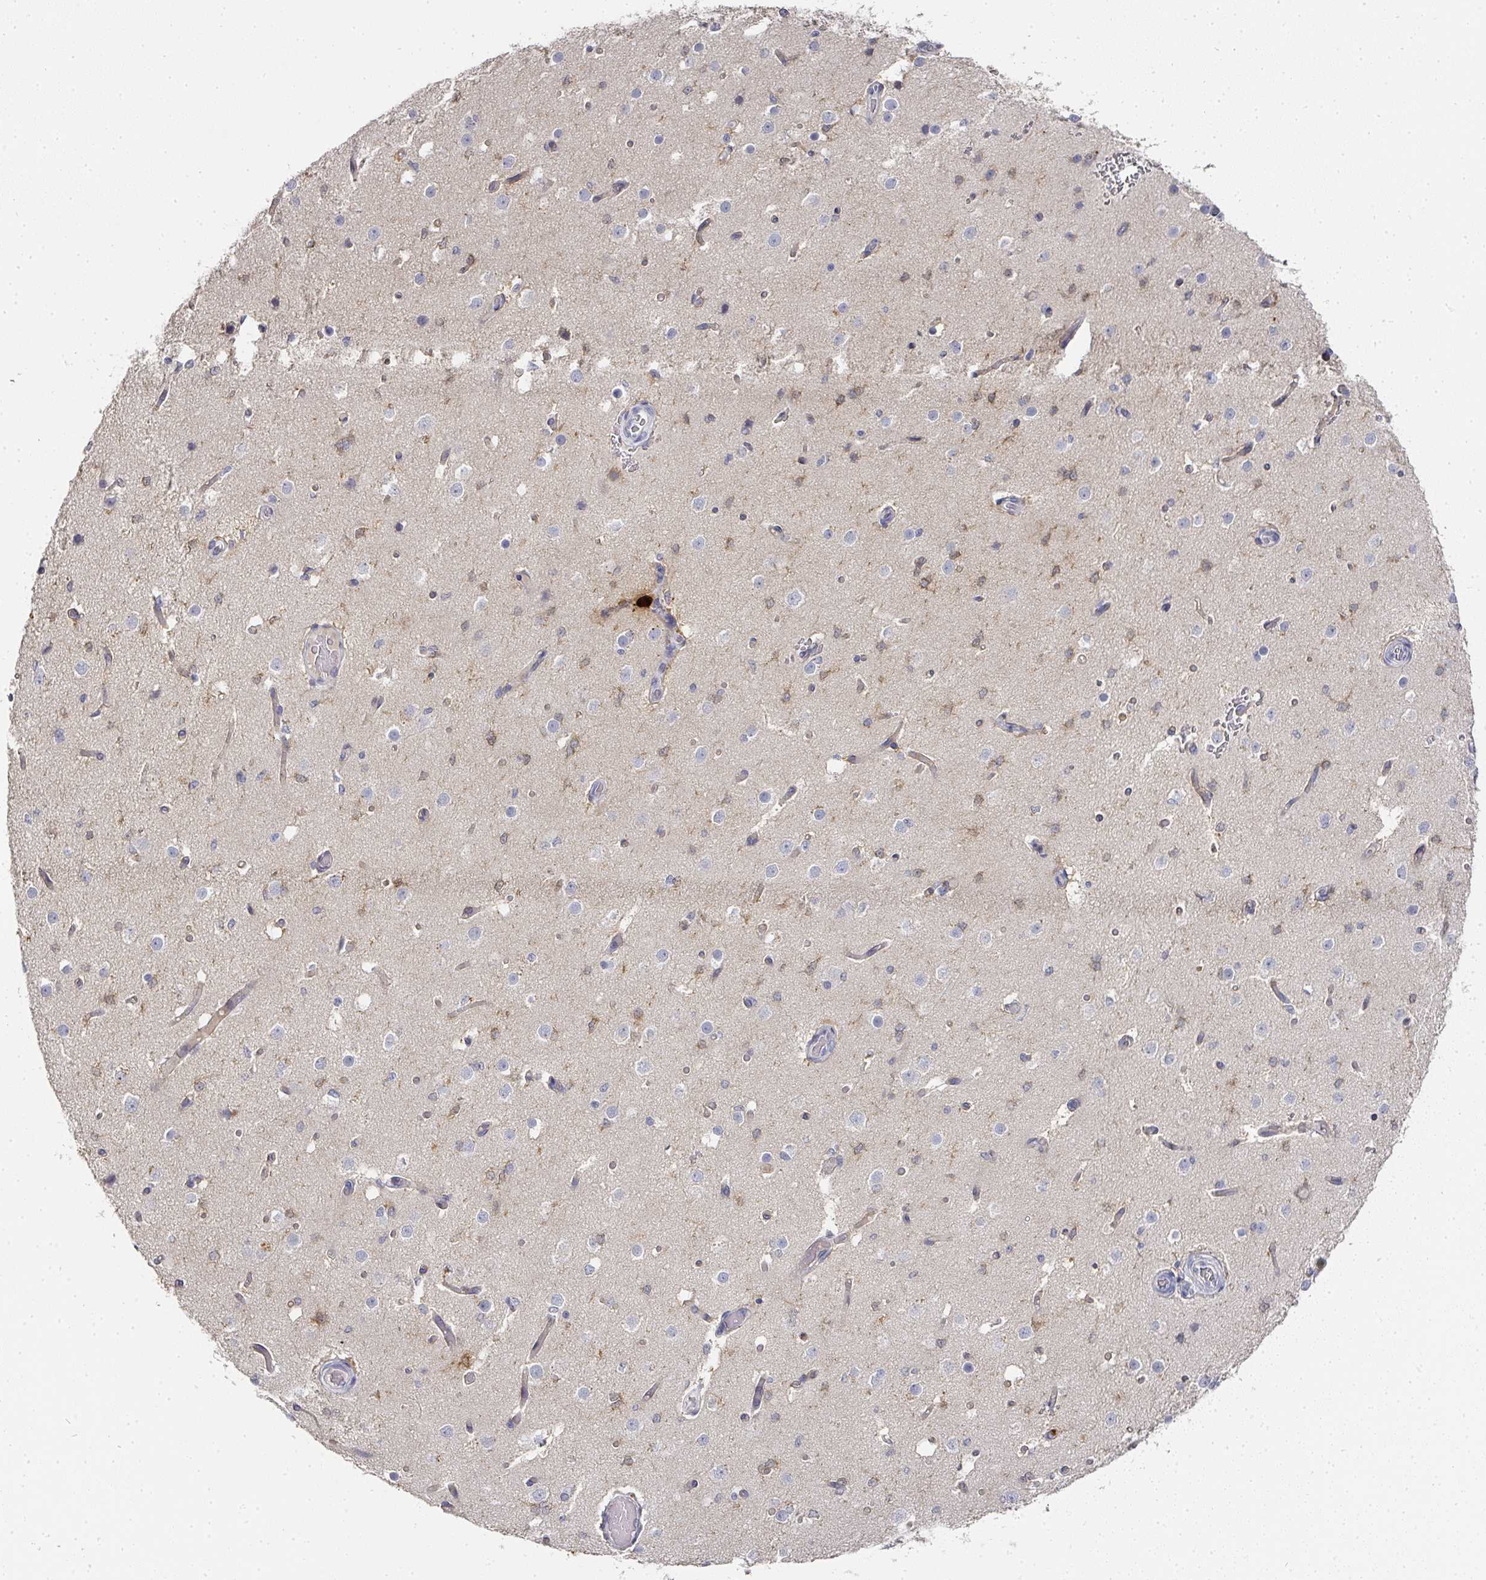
{"staining": {"intensity": "weak", "quantity": ">75%", "location": "cytoplasmic/membranous"}, "tissue": "cerebral cortex", "cell_type": "Endothelial cells", "image_type": "normal", "snomed": [{"axis": "morphology", "description": "Normal tissue, NOS"}, {"axis": "morphology", "description": "Inflammation, NOS"}, {"axis": "topography", "description": "Cerebral cortex"}], "caption": "Brown immunohistochemical staining in unremarkable cerebral cortex displays weak cytoplasmic/membranous expression in approximately >75% of endothelial cells. (DAB IHC, brown staining for protein, blue staining for nuclei).", "gene": "CAMP", "patient": {"sex": "male", "age": 6}}